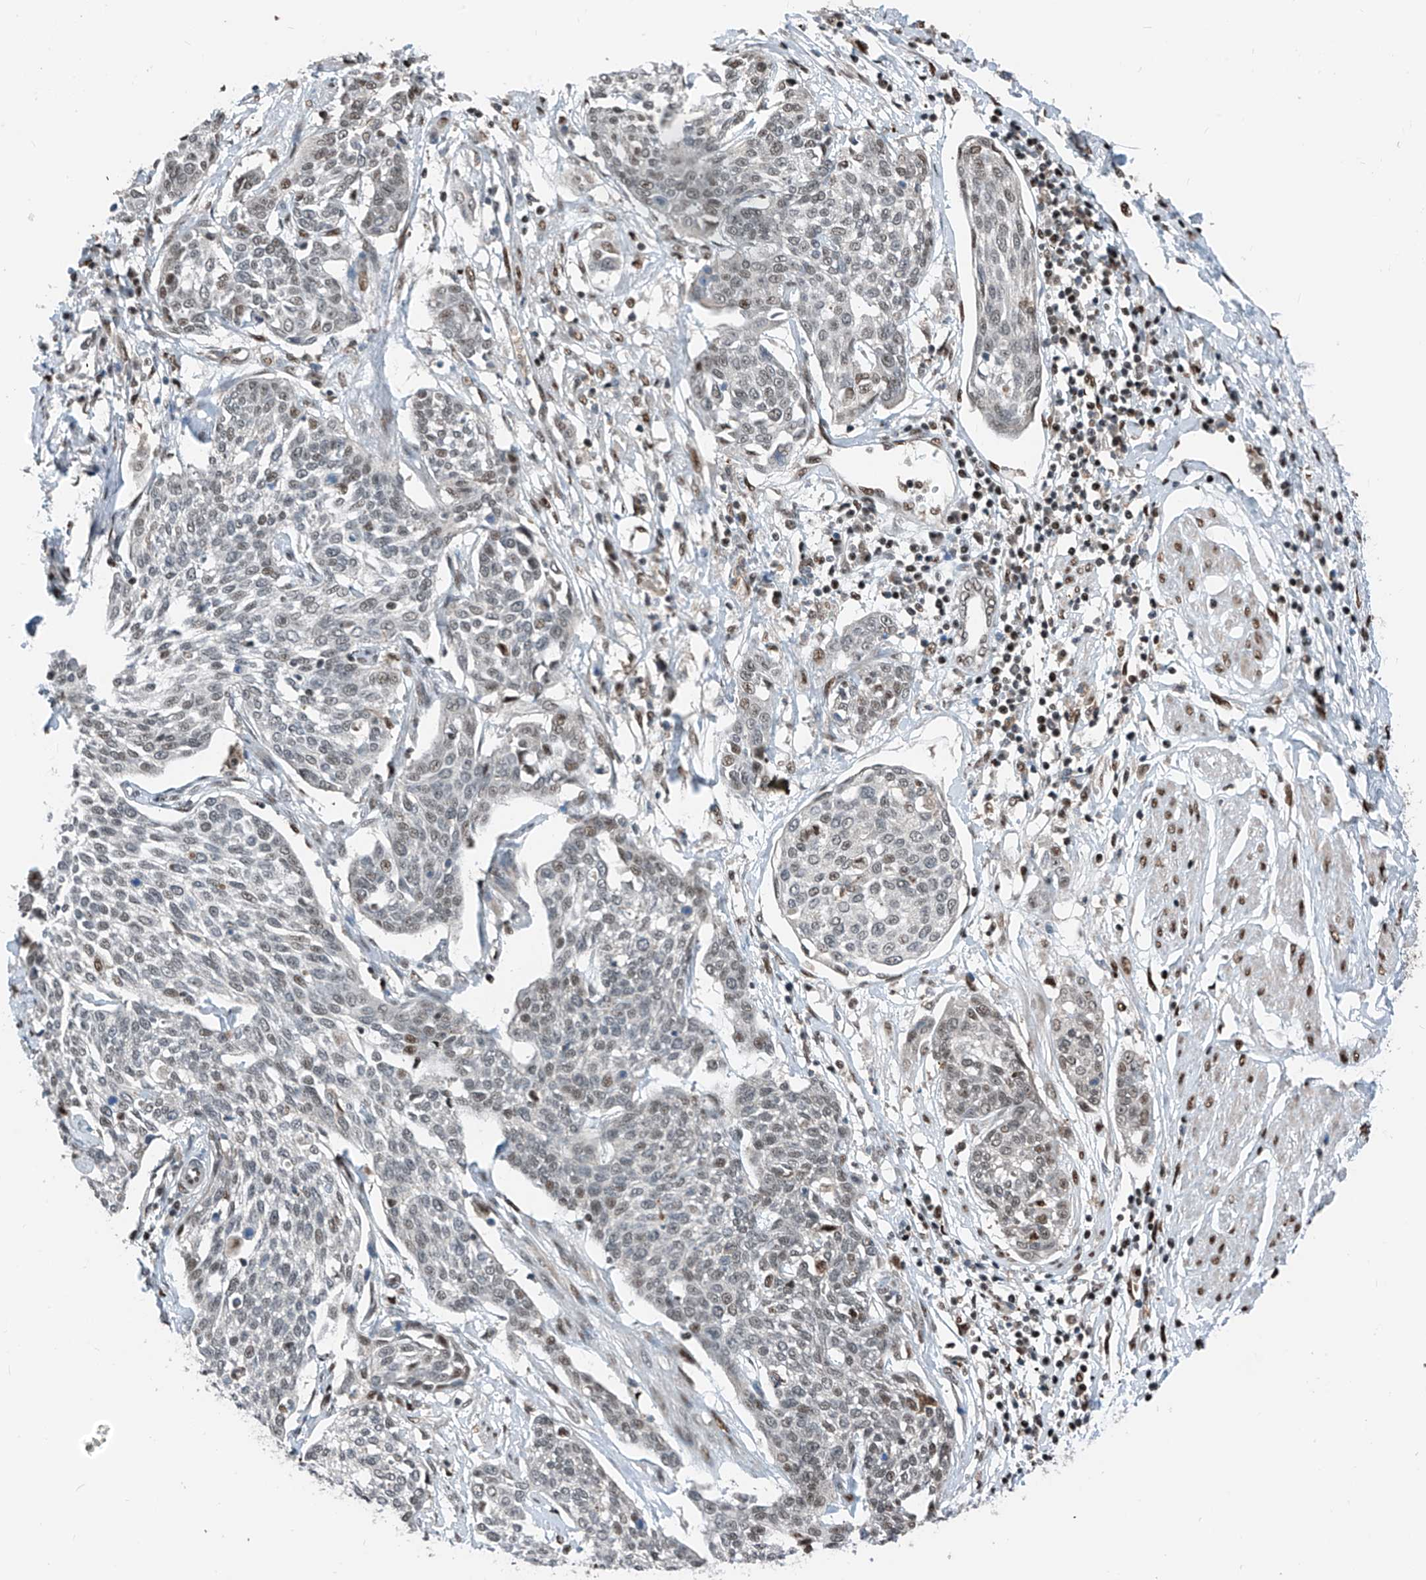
{"staining": {"intensity": "weak", "quantity": "25%-75%", "location": "nuclear"}, "tissue": "cervical cancer", "cell_type": "Tumor cells", "image_type": "cancer", "snomed": [{"axis": "morphology", "description": "Squamous cell carcinoma, NOS"}, {"axis": "topography", "description": "Cervix"}], "caption": "An image of human cervical cancer stained for a protein reveals weak nuclear brown staining in tumor cells.", "gene": "RBP7", "patient": {"sex": "female", "age": 34}}